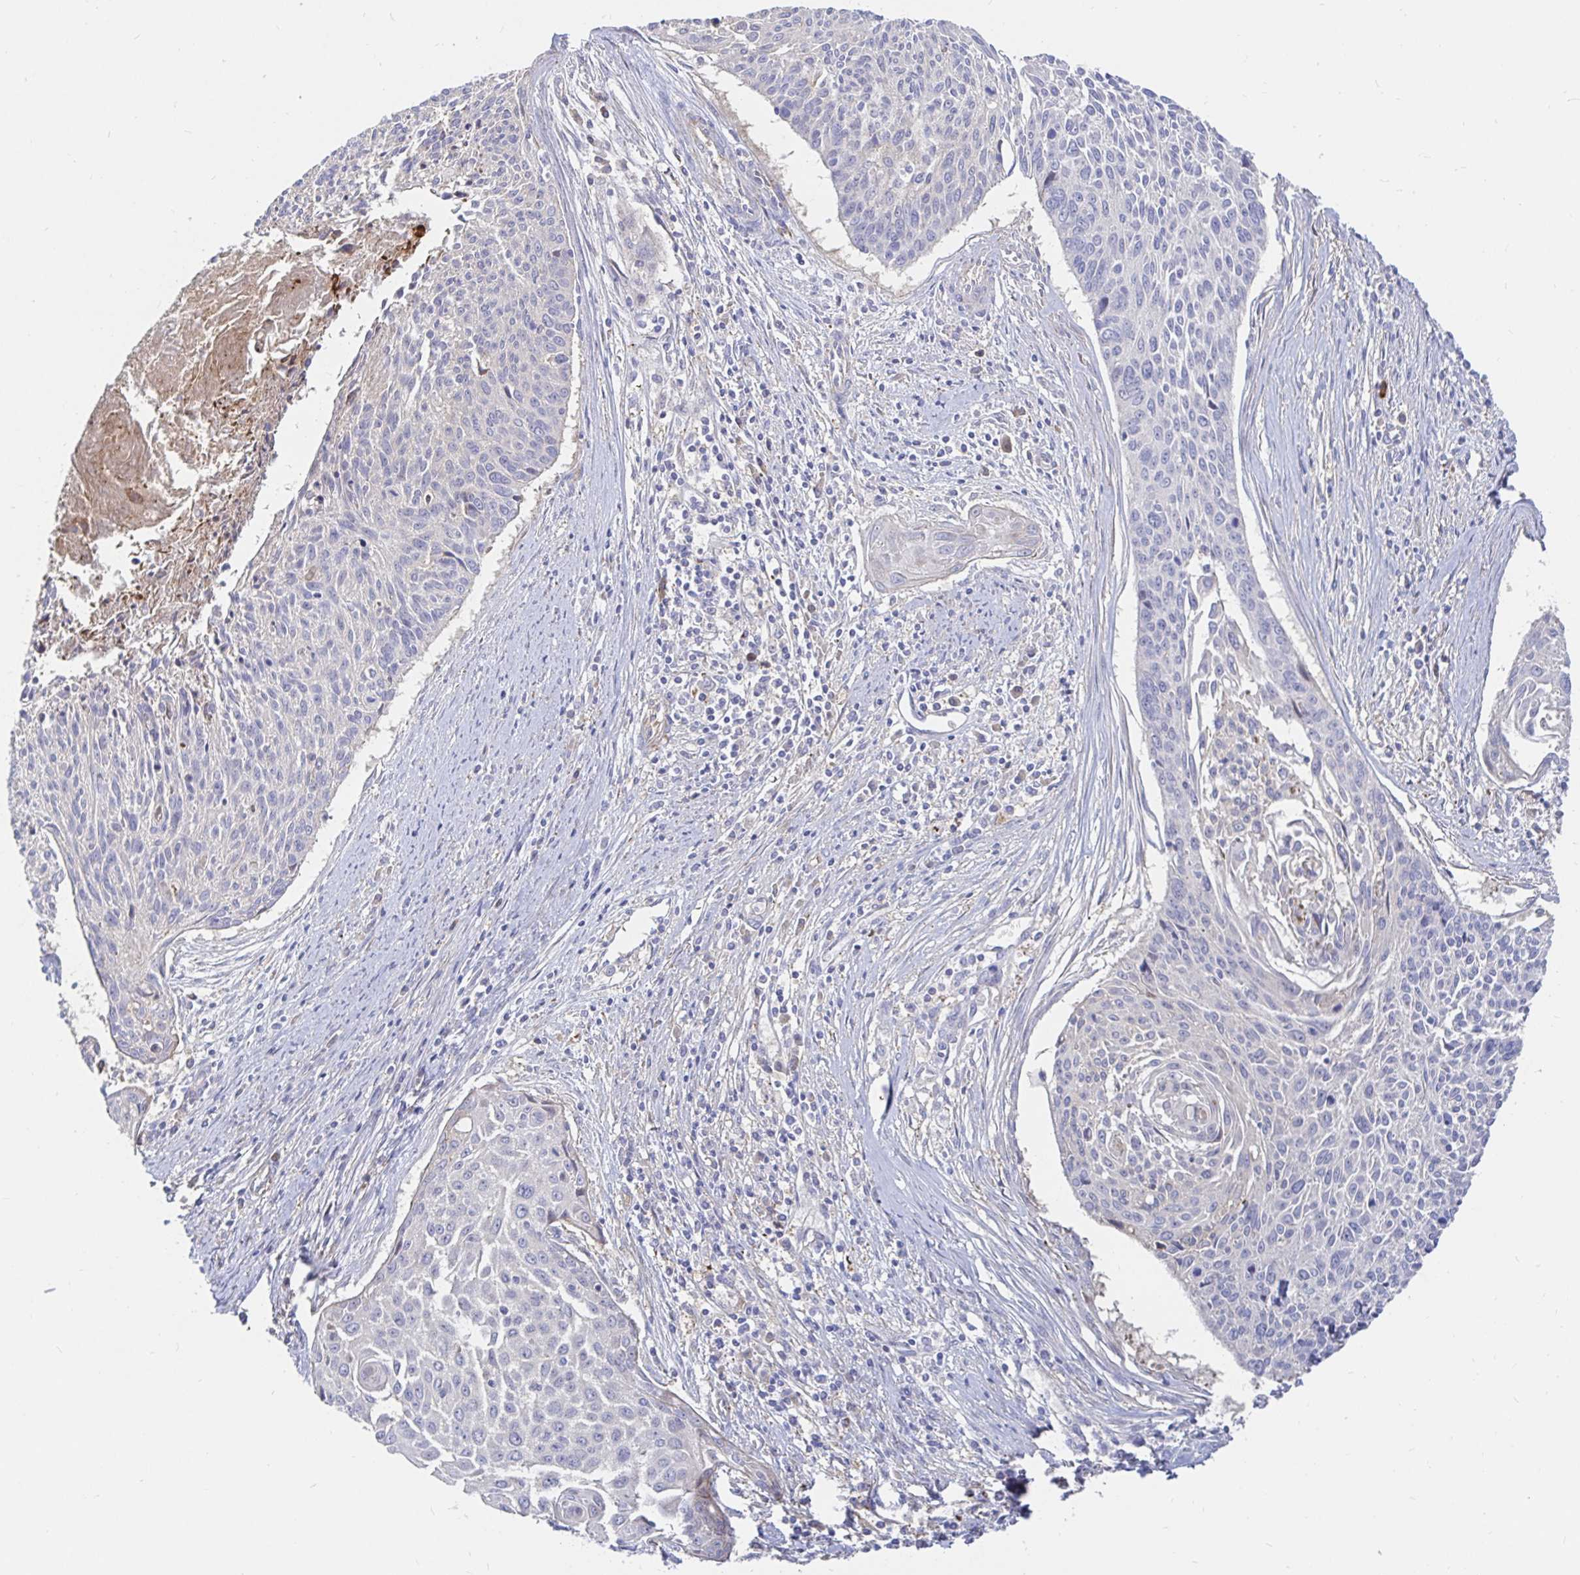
{"staining": {"intensity": "negative", "quantity": "none", "location": "none"}, "tissue": "cervical cancer", "cell_type": "Tumor cells", "image_type": "cancer", "snomed": [{"axis": "morphology", "description": "Squamous cell carcinoma, NOS"}, {"axis": "topography", "description": "Cervix"}], "caption": "There is no significant staining in tumor cells of cervical cancer.", "gene": "KCTD19", "patient": {"sex": "female", "age": 55}}